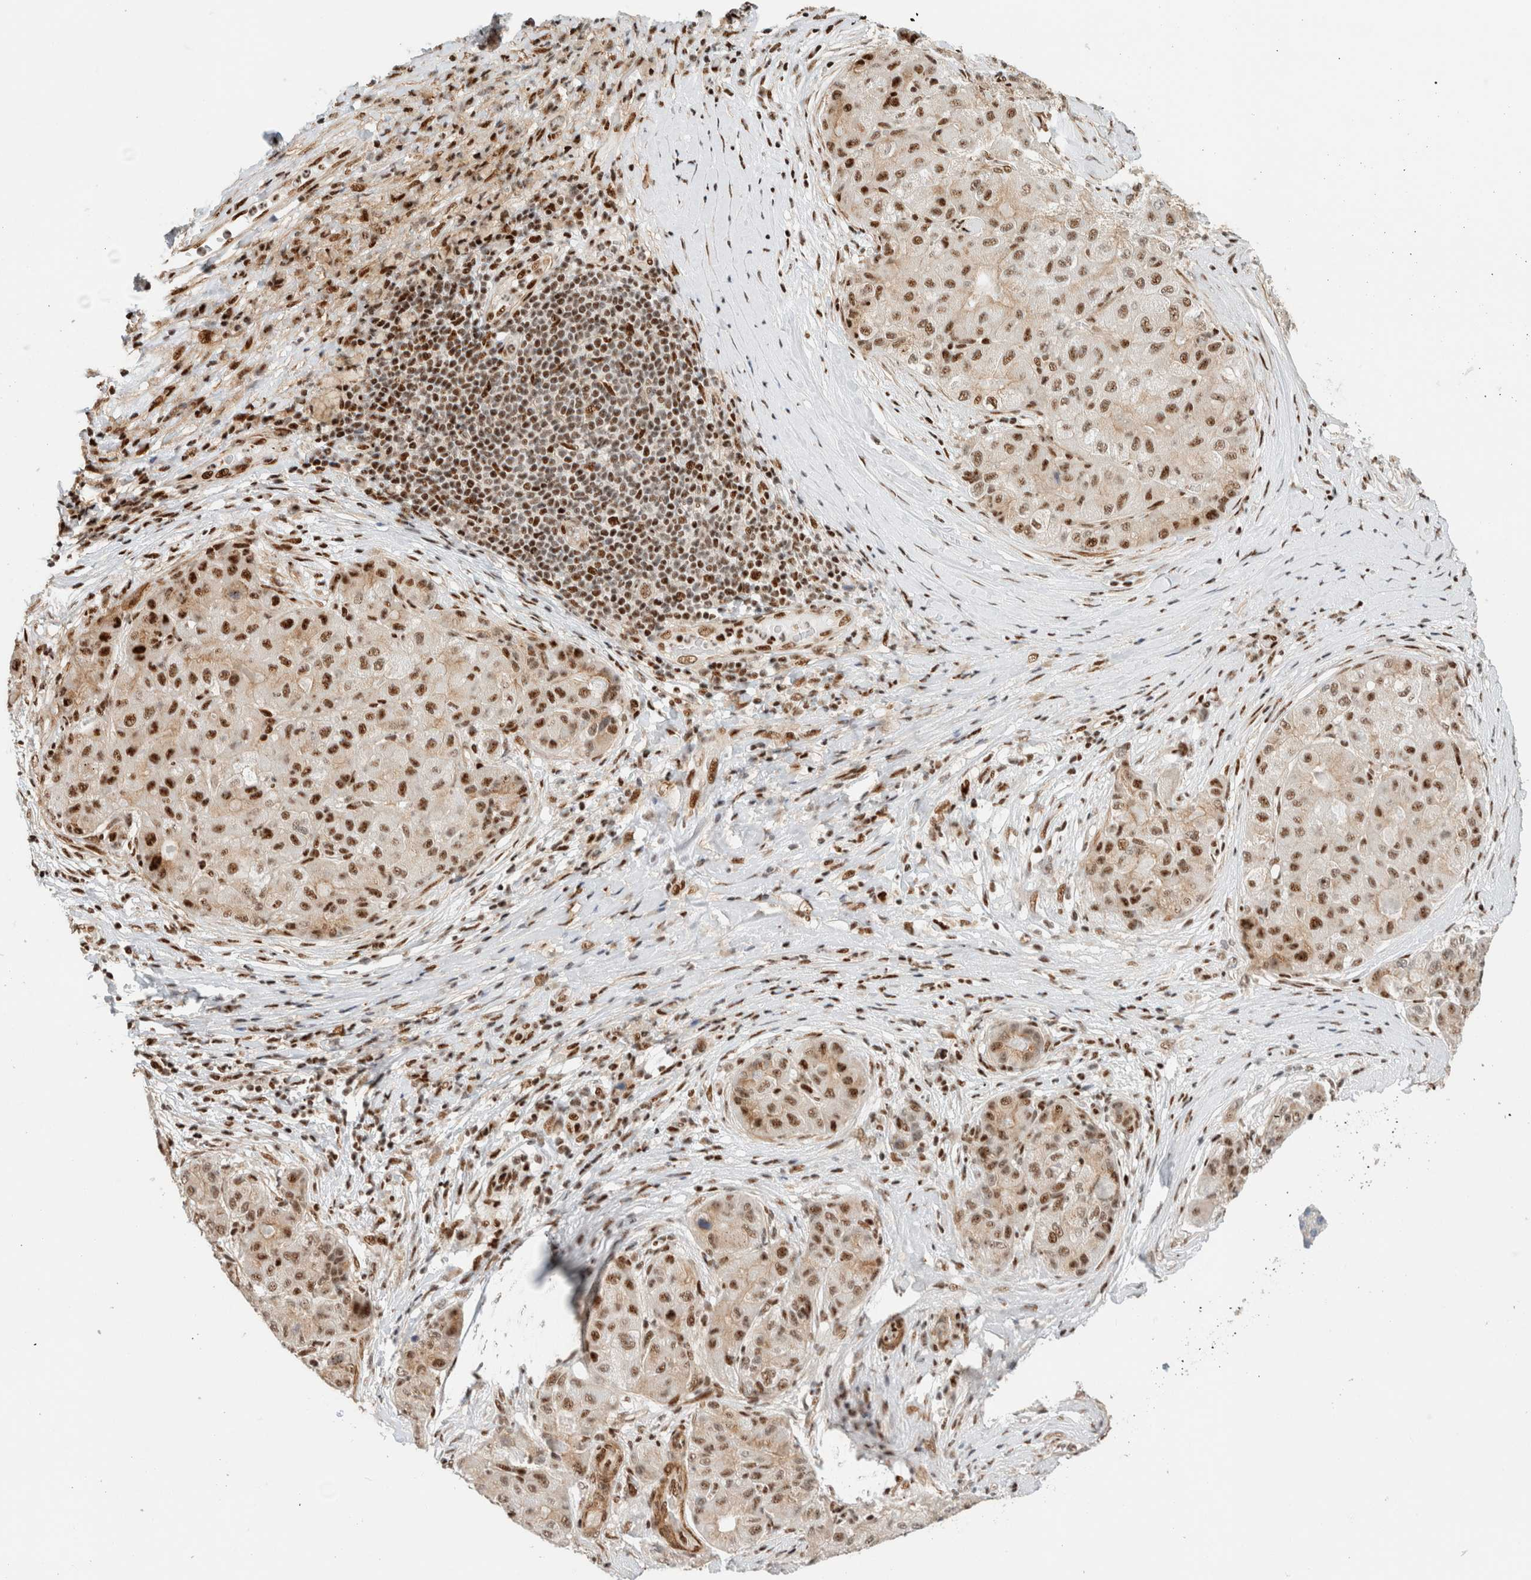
{"staining": {"intensity": "moderate", "quantity": ">75%", "location": "nuclear"}, "tissue": "liver cancer", "cell_type": "Tumor cells", "image_type": "cancer", "snomed": [{"axis": "morphology", "description": "Carcinoma, Hepatocellular, NOS"}, {"axis": "topography", "description": "Liver"}], "caption": "Tumor cells exhibit medium levels of moderate nuclear expression in approximately >75% of cells in liver cancer. The protein is stained brown, and the nuclei are stained in blue (DAB IHC with brightfield microscopy, high magnification).", "gene": "ID3", "patient": {"sex": "male", "age": 80}}